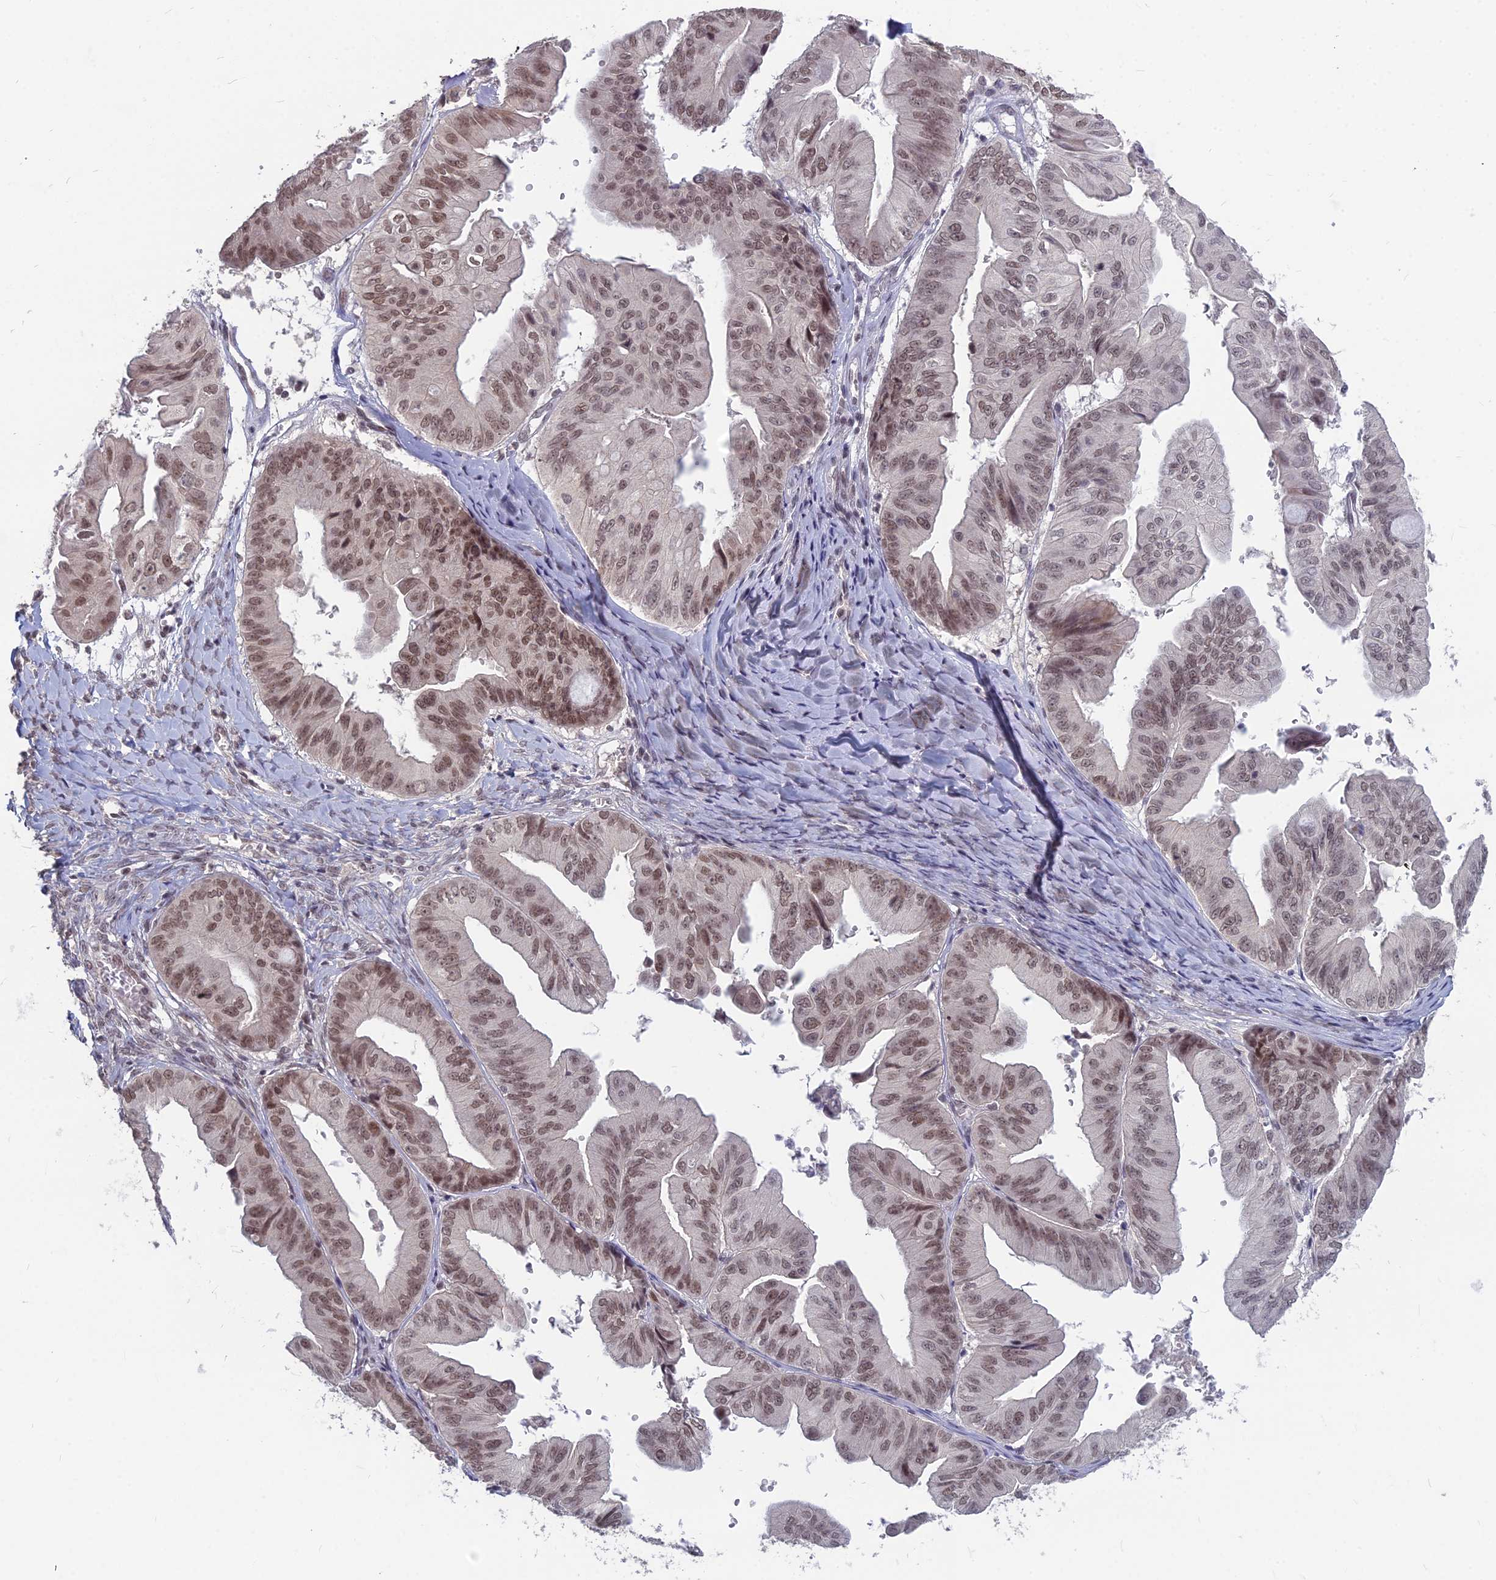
{"staining": {"intensity": "moderate", "quantity": ">75%", "location": "nuclear"}, "tissue": "ovarian cancer", "cell_type": "Tumor cells", "image_type": "cancer", "snomed": [{"axis": "morphology", "description": "Cystadenocarcinoma, mucinous, NOS"}, {"axis": "topography", "description": "Ovary"}], "caption": "An image of human ovarian cancer (mucinous cystadenocarcinoma) stained for a protein exhibits moderate nuclear brown staining in tumor cells.", "gene": "KAT7", "patient": {"sex": "female", "age": 61}}